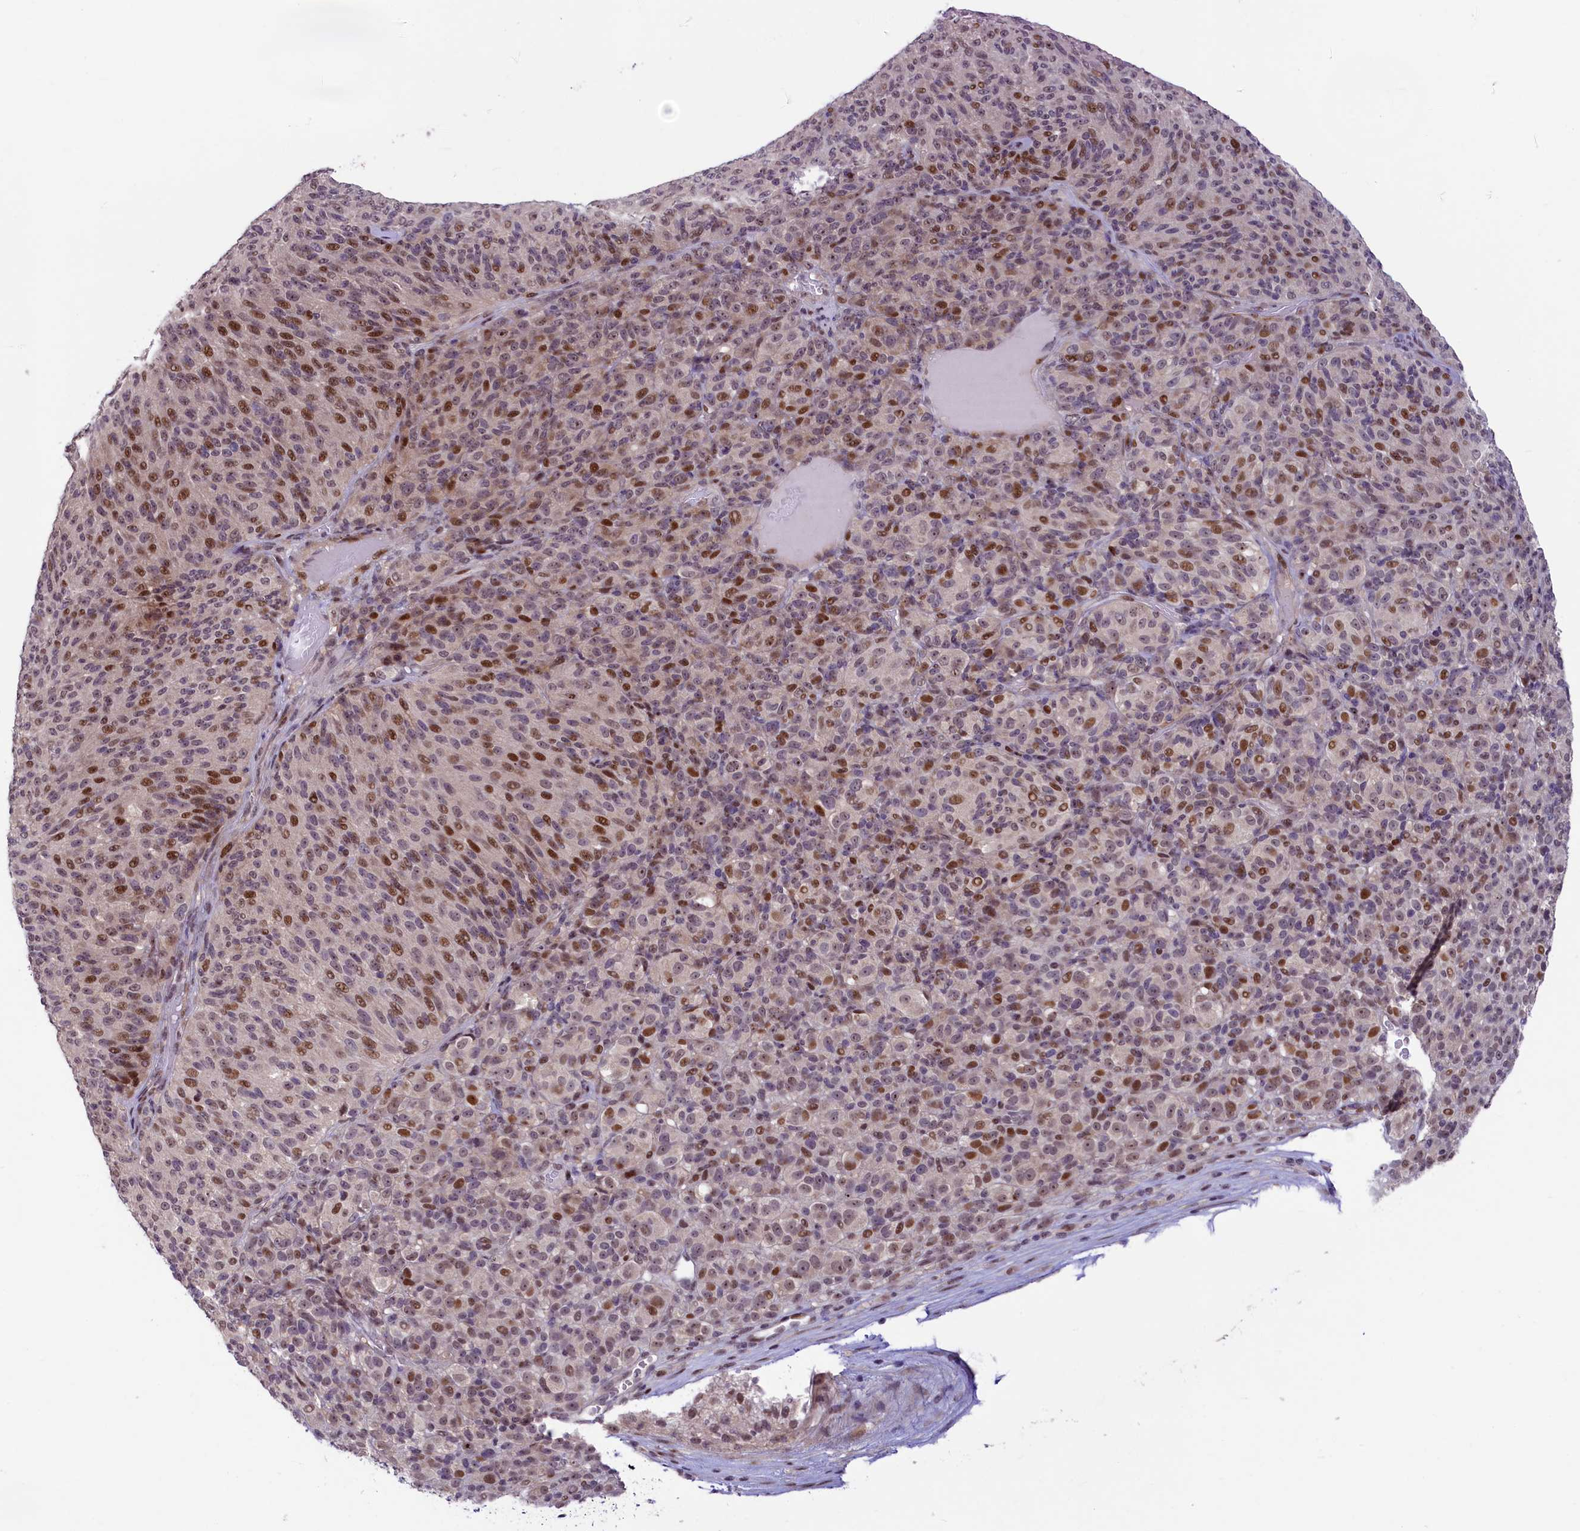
{"staining": {"intensity": "moderate", "quantity": "25%-75%", "location": "nuclear"}, "tissue": "melanoma", "cell_type": "Tumor cells", "image_type": "cancer", "snomed": [{"axis": "morphology", "description": "Malignant melanoma, Metastatic site"}, {"axis": "topography", "description": "Brain"}], "caption": "Malignant melanoma (metastatic site) tissue shows moderate nuclear positivity in about 25%-75% of tumor cells, visualized by immunohistochemistry.", "gene": "ANKS3", "patient": {"sex": "female", "age": 56}}